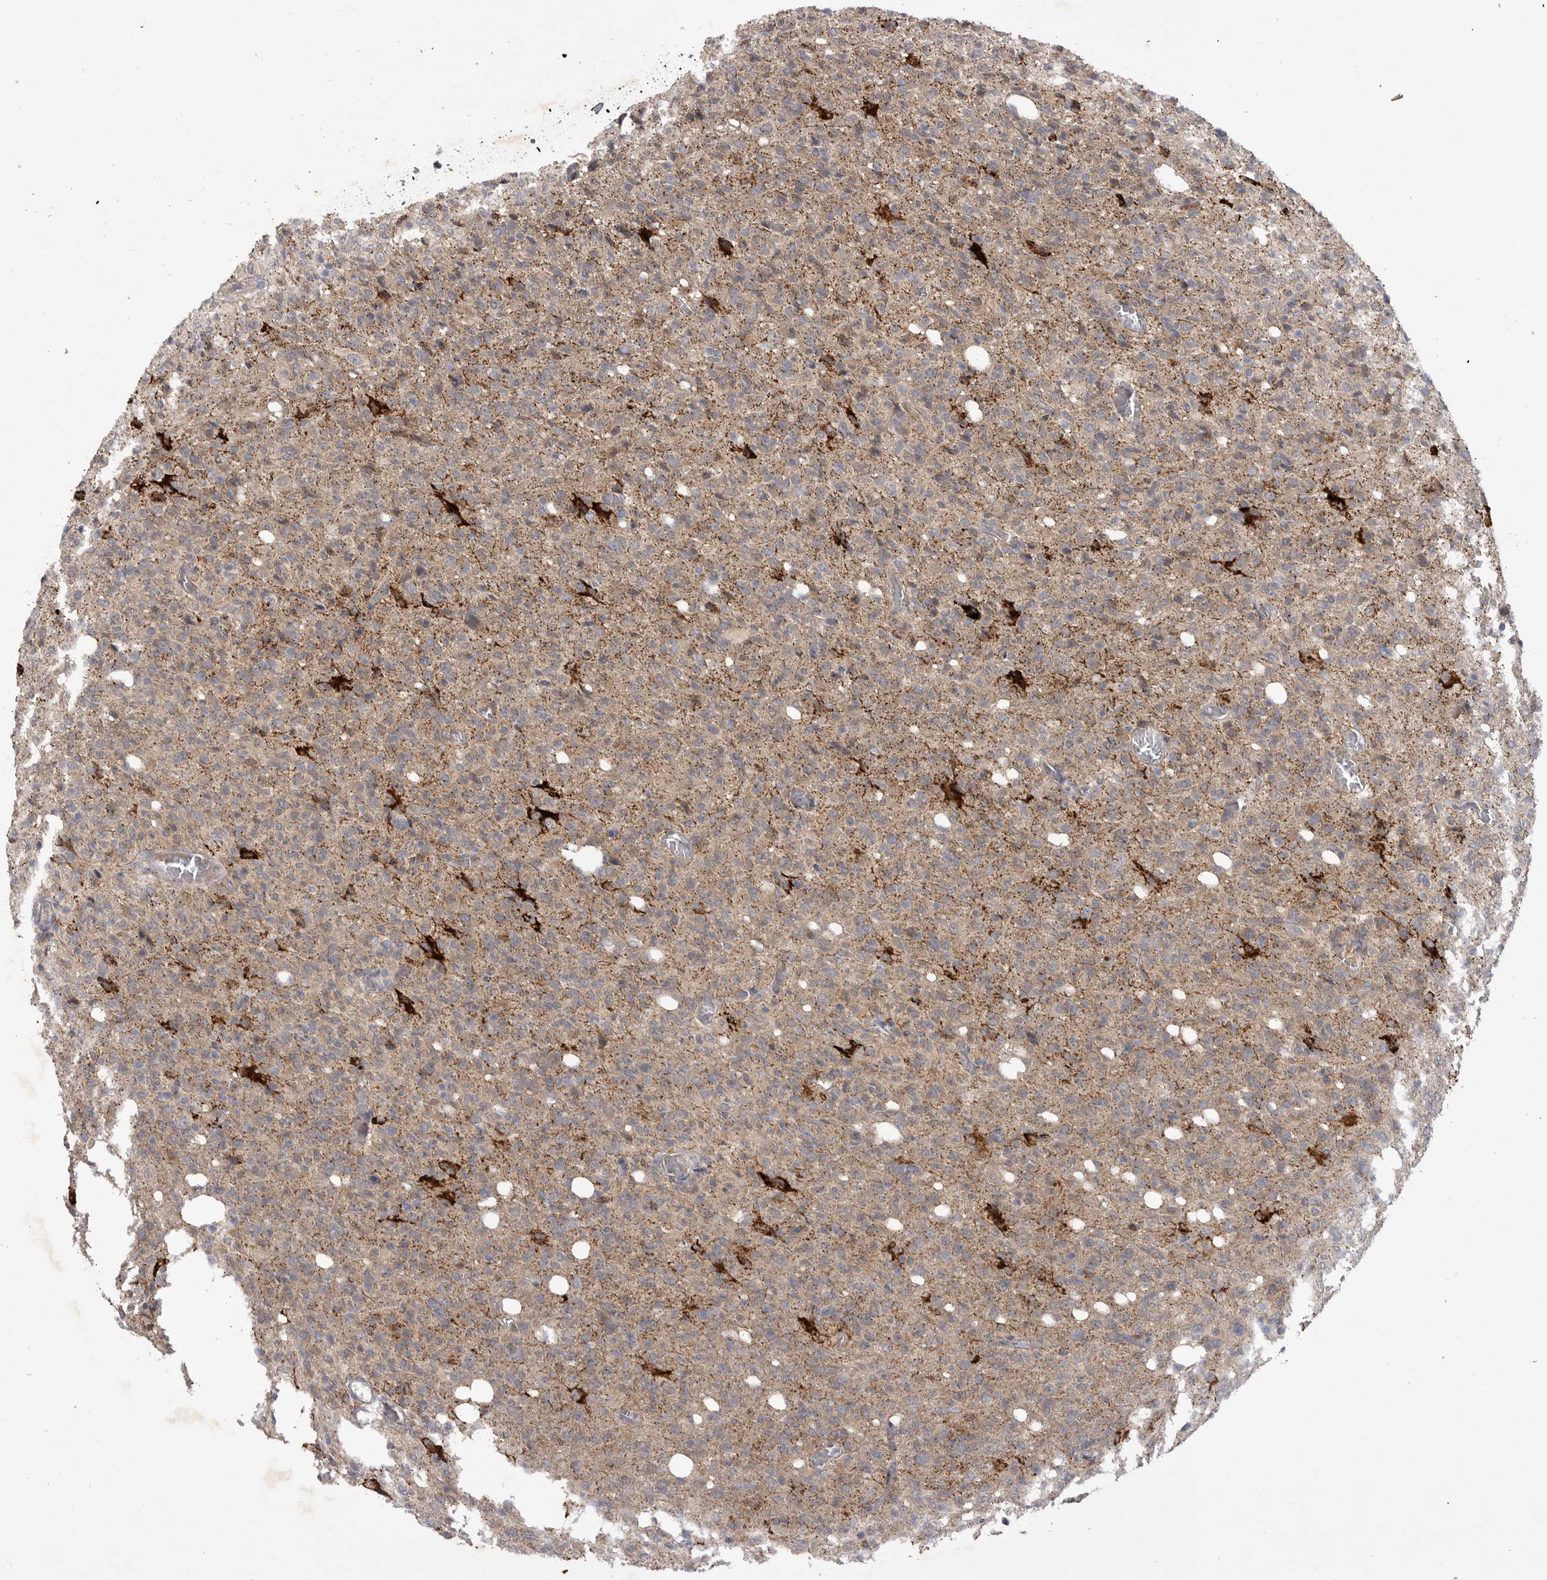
{"staining": {"intensity": "weak", "quantity": "<25%", "location": "cytoplasmic/membranous"}, "tissue": "glioma", "cell_type": "Tumor cells", "image_type": "cancer", "snomed": [{"axis": "morphology", "description": "Glioma, malignant, High grade"}, {"axis": "topography", "description": "Brain"}], "caption": "A photomicrograph of glioma stained for a protein demonstrates no brown staining in tumor cells. (DAB (3,3'-diaminobenzidine) IHC with hematoxylin counter stain).", "gene": "DHDDS", "patient": {"sex": "female", "age": 57}}